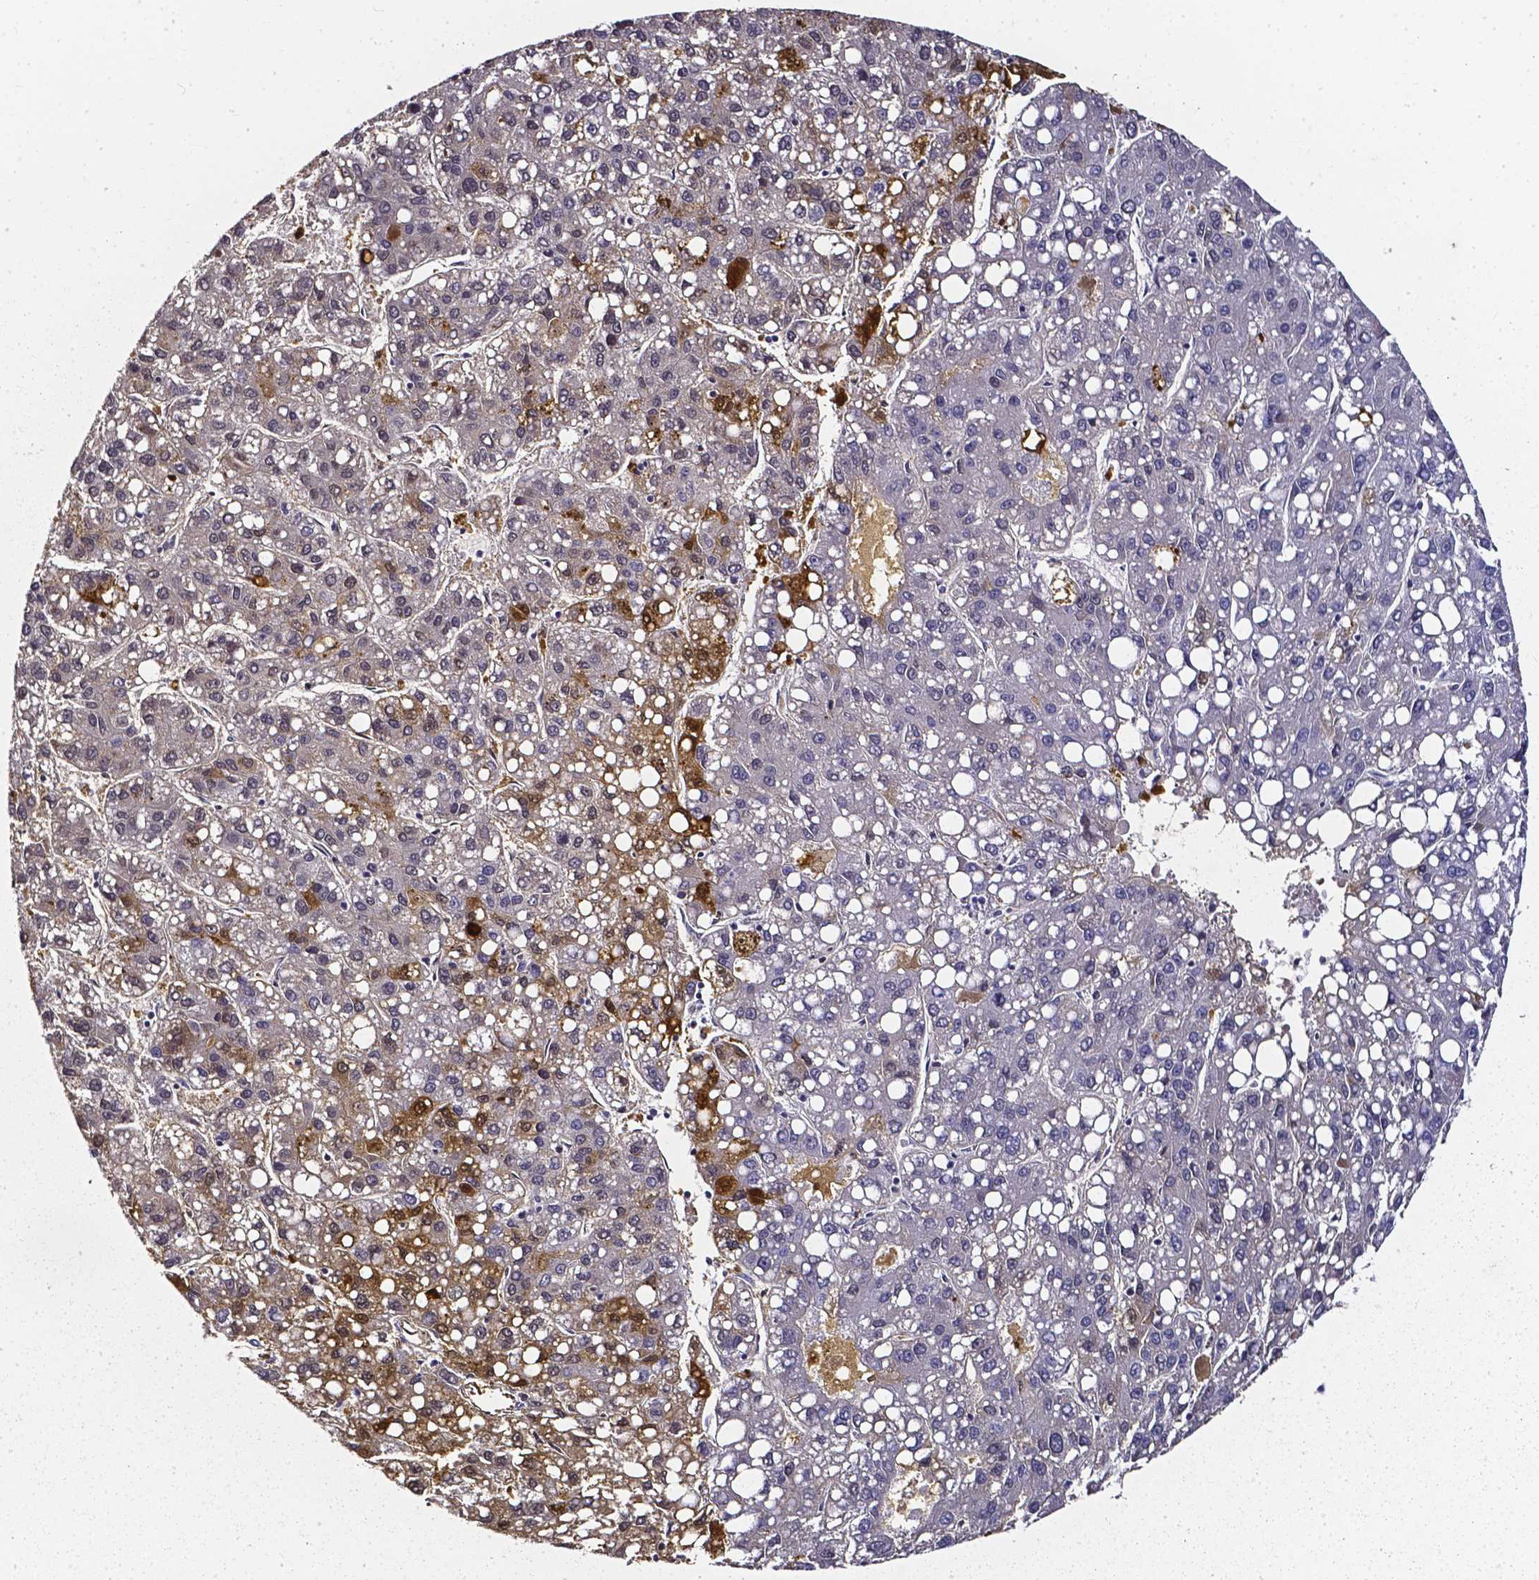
{"staining": {"intensity": "strong", "quantity": "25%-75%", "location": "cytoplasmic/membranous,nuclear"}, "tissue": "liver cancer", "cell_type": "Tumor cells", "image_type": "cancer", "snomed": [{"axis": "morphology", "description": "Carcinoma, Hepatocellular, NOS"}, {"axis": "topography", "description": "Liver"}], "caption": "Immunohistochemical staining of human liver cancer (hepatocellular carcinoma) demonstrates high levels of strong cytoplasmic/membranous and nuclear staining in approximately 25%-75% of tumor cells. The staining was performed using DAB to visualize the protein expression in brown, while the nuclei were stained in blue with hematoxylin (Magnification: 20x).", "gene": "AKR1B10", "patient": {"sex": "female", "age": 82}}